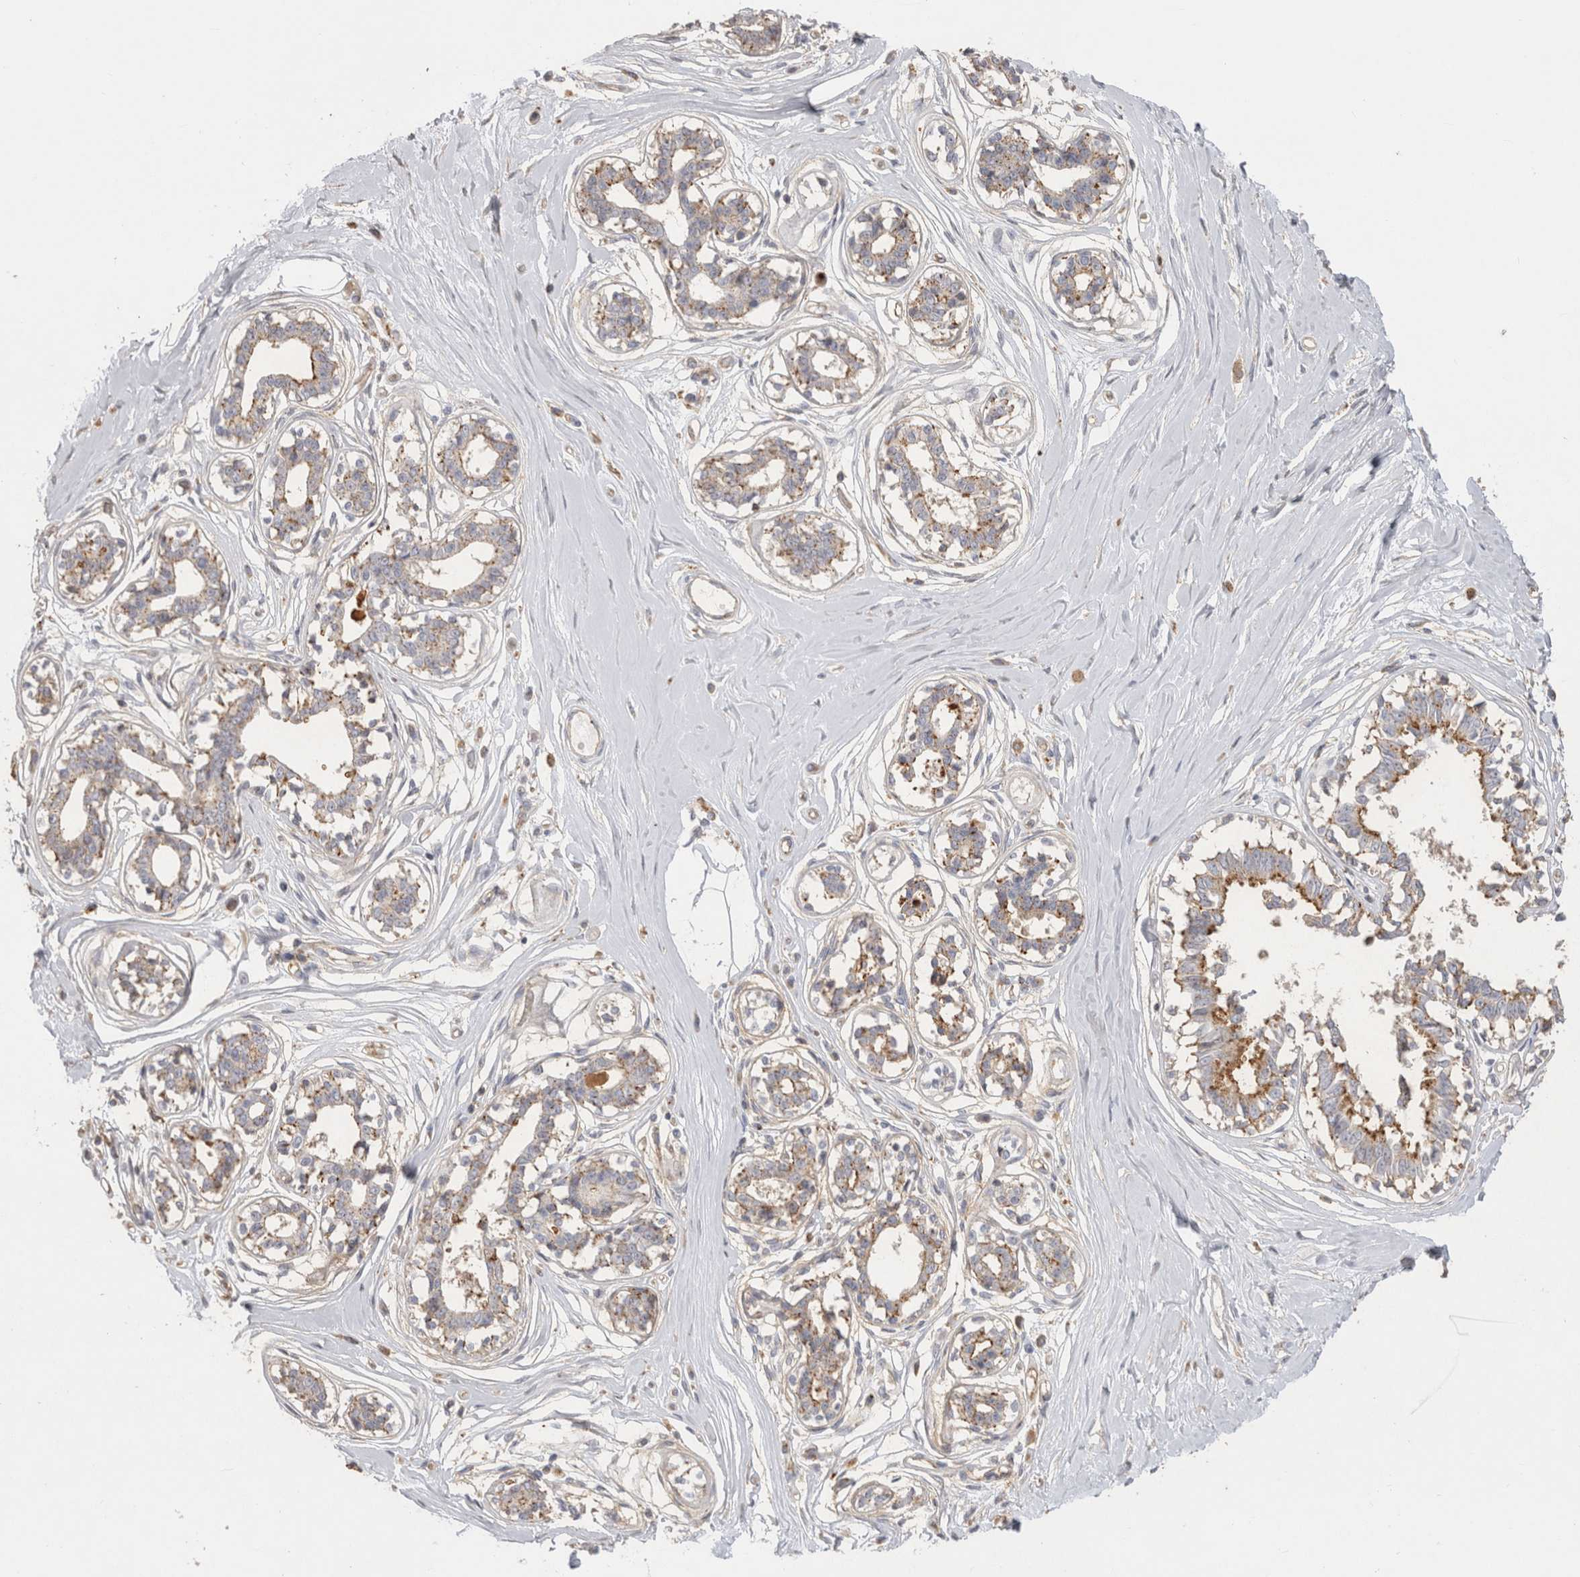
{"staining": {"intensity": "weak", "quantity": "25%-75%", "location": "cytoplasmic/membranous"}, "tissue": "breast", "cell_type": "Adipocytes", "image_type": "normal", "snomed": [{"axis": "morphology", "description": "Normal tissue, NOS"}, {"axis": "topography", "description": "Breast"}], "caption": "Benign breast demonstrates weak cytoplasmic/membranous positivity in about 25%-75% of adipocytes.", "gene": "CHMP6", "patient": {"sex": "female", "age": 45}}